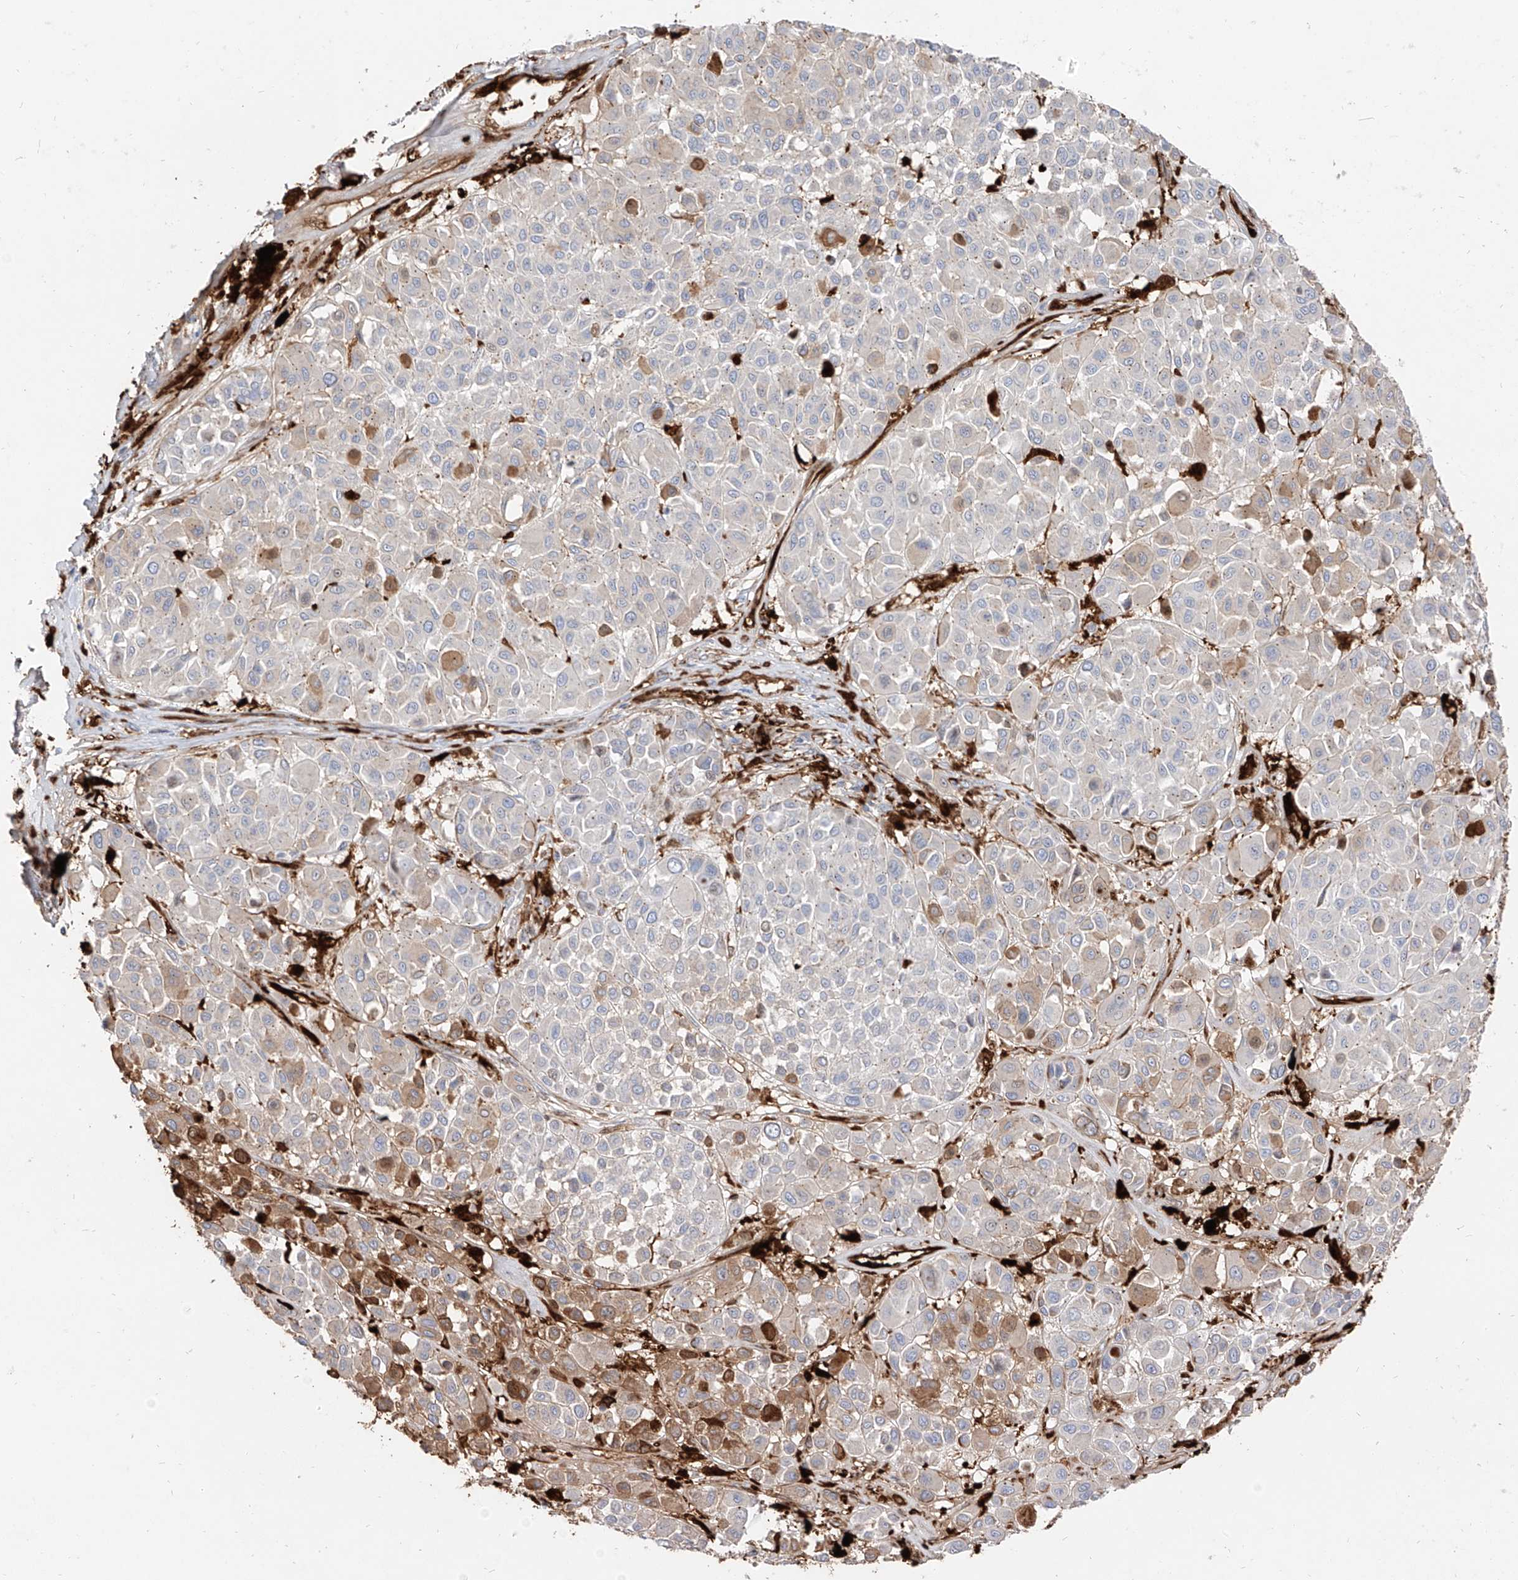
{"staining": {"intensity": "moderate", "quantity": "<25%", "location": "cytoplasmic/membranous"}, "tissue": "melanoma", "cell_type": "Tumor cells", "image_type": "cancer", "snomed": [{"axis": "morphology", "description": "Malignant melanoma, Metastatic site"}, {"axis": "topography", "description": "Soft tissue"}], "caption": "Malignant melanoma (metastatic site) tissue exhibits moderate cytoplasmic/membranous staining in approximately <25% of tumor cells, visualized by immunohistochemistry.", "gene": "KYNU", "patient": {"sex": "male", "age": 41}}